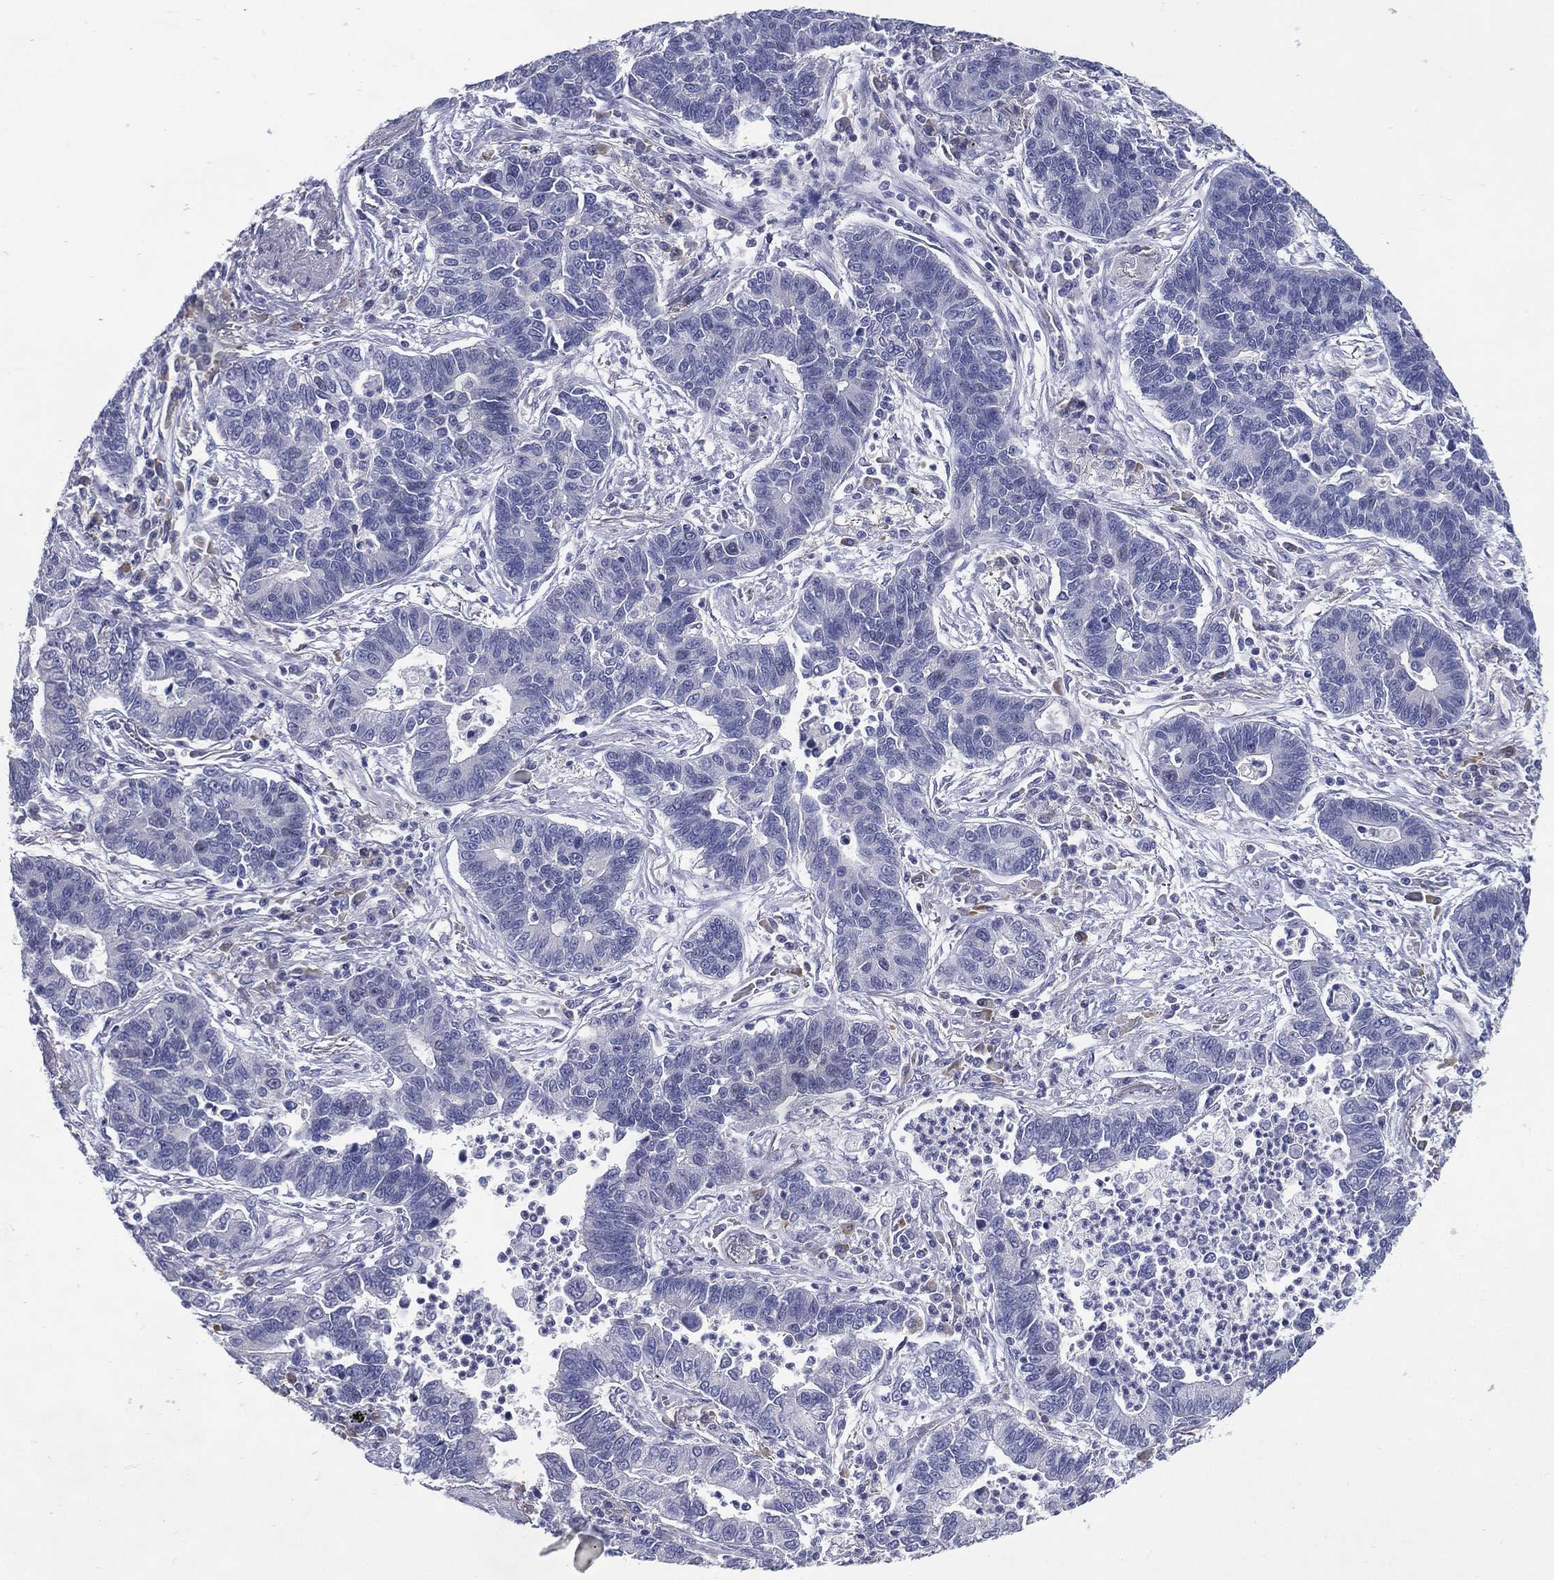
{"staining": {"intensity": "negative", "quantity": "none", "location": "none"}, "tissue": "lung cancer", "cell_type": "Tumor cells", "image_type": "cancer", "snomed": [{"axis": "morphology", "description": "Adenocarcinoma, NOS"}, {"axis": "topography", "description": "Lung"}], "caption": "Protein analysis of lung cancer (adenocarcinoma) demonstrates no significant positivity in tumor cells.", "gene": "KIF2C", "patient": {"sex": "female", "age": 57}}